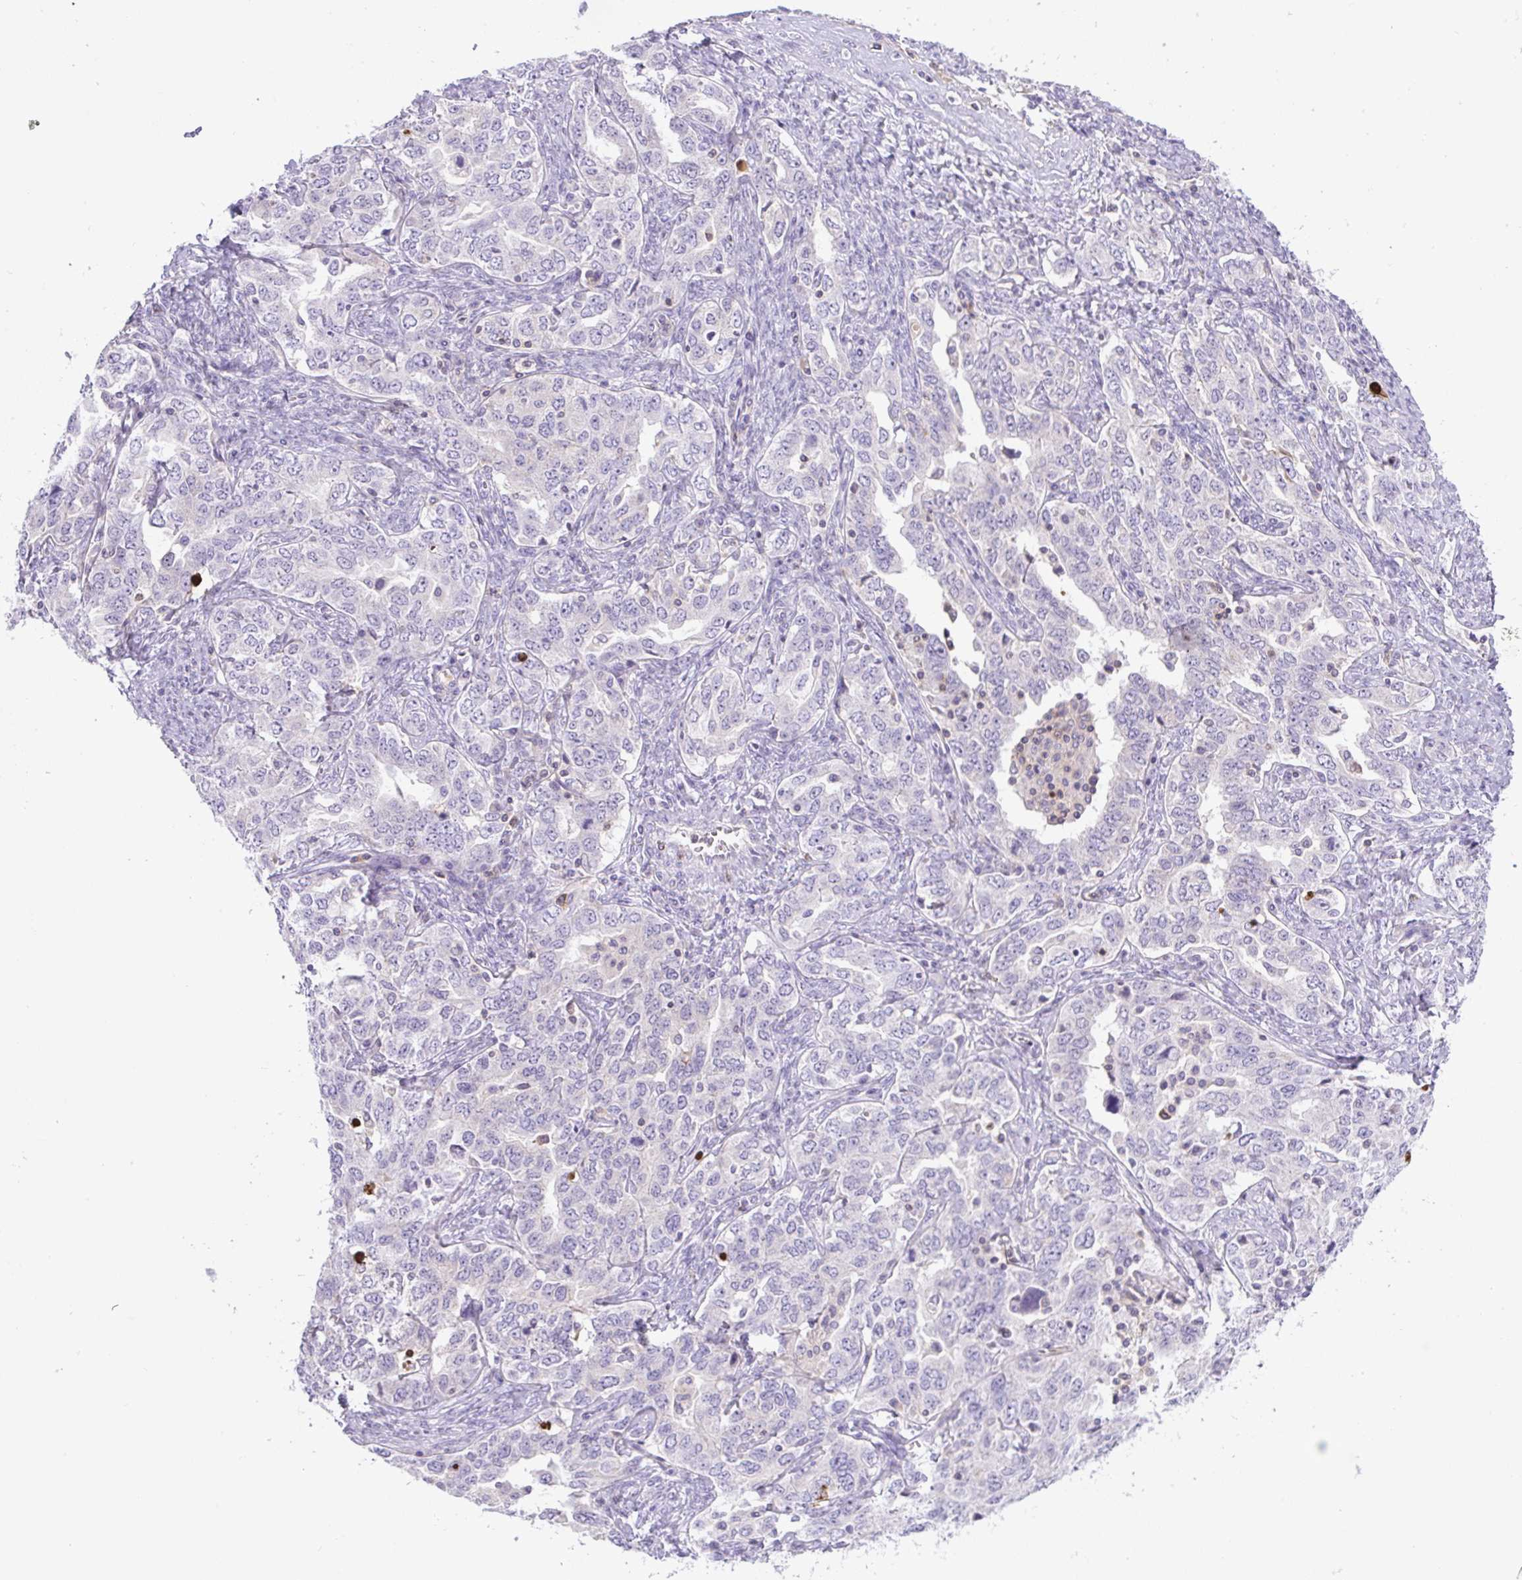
{"staining": {"intensity": "negative", "quantity": "none", "location": "none"}, "tissue": "ovarian cancer", "cell_type": "Tumor cells", "image_type": "cancer", "snomed": [{"axis": "morphology", "description": "Carcinoma, endometroid"}, {"axis": "topography", "description": "Ovary"}], "caption": "Ovarian cancer (endometroid carcinoma) stained for a protein using IHC reveals no expression tumor cells.", "gene": "PIP5KL1", "patient": {"sex": "female", "age": 62}}